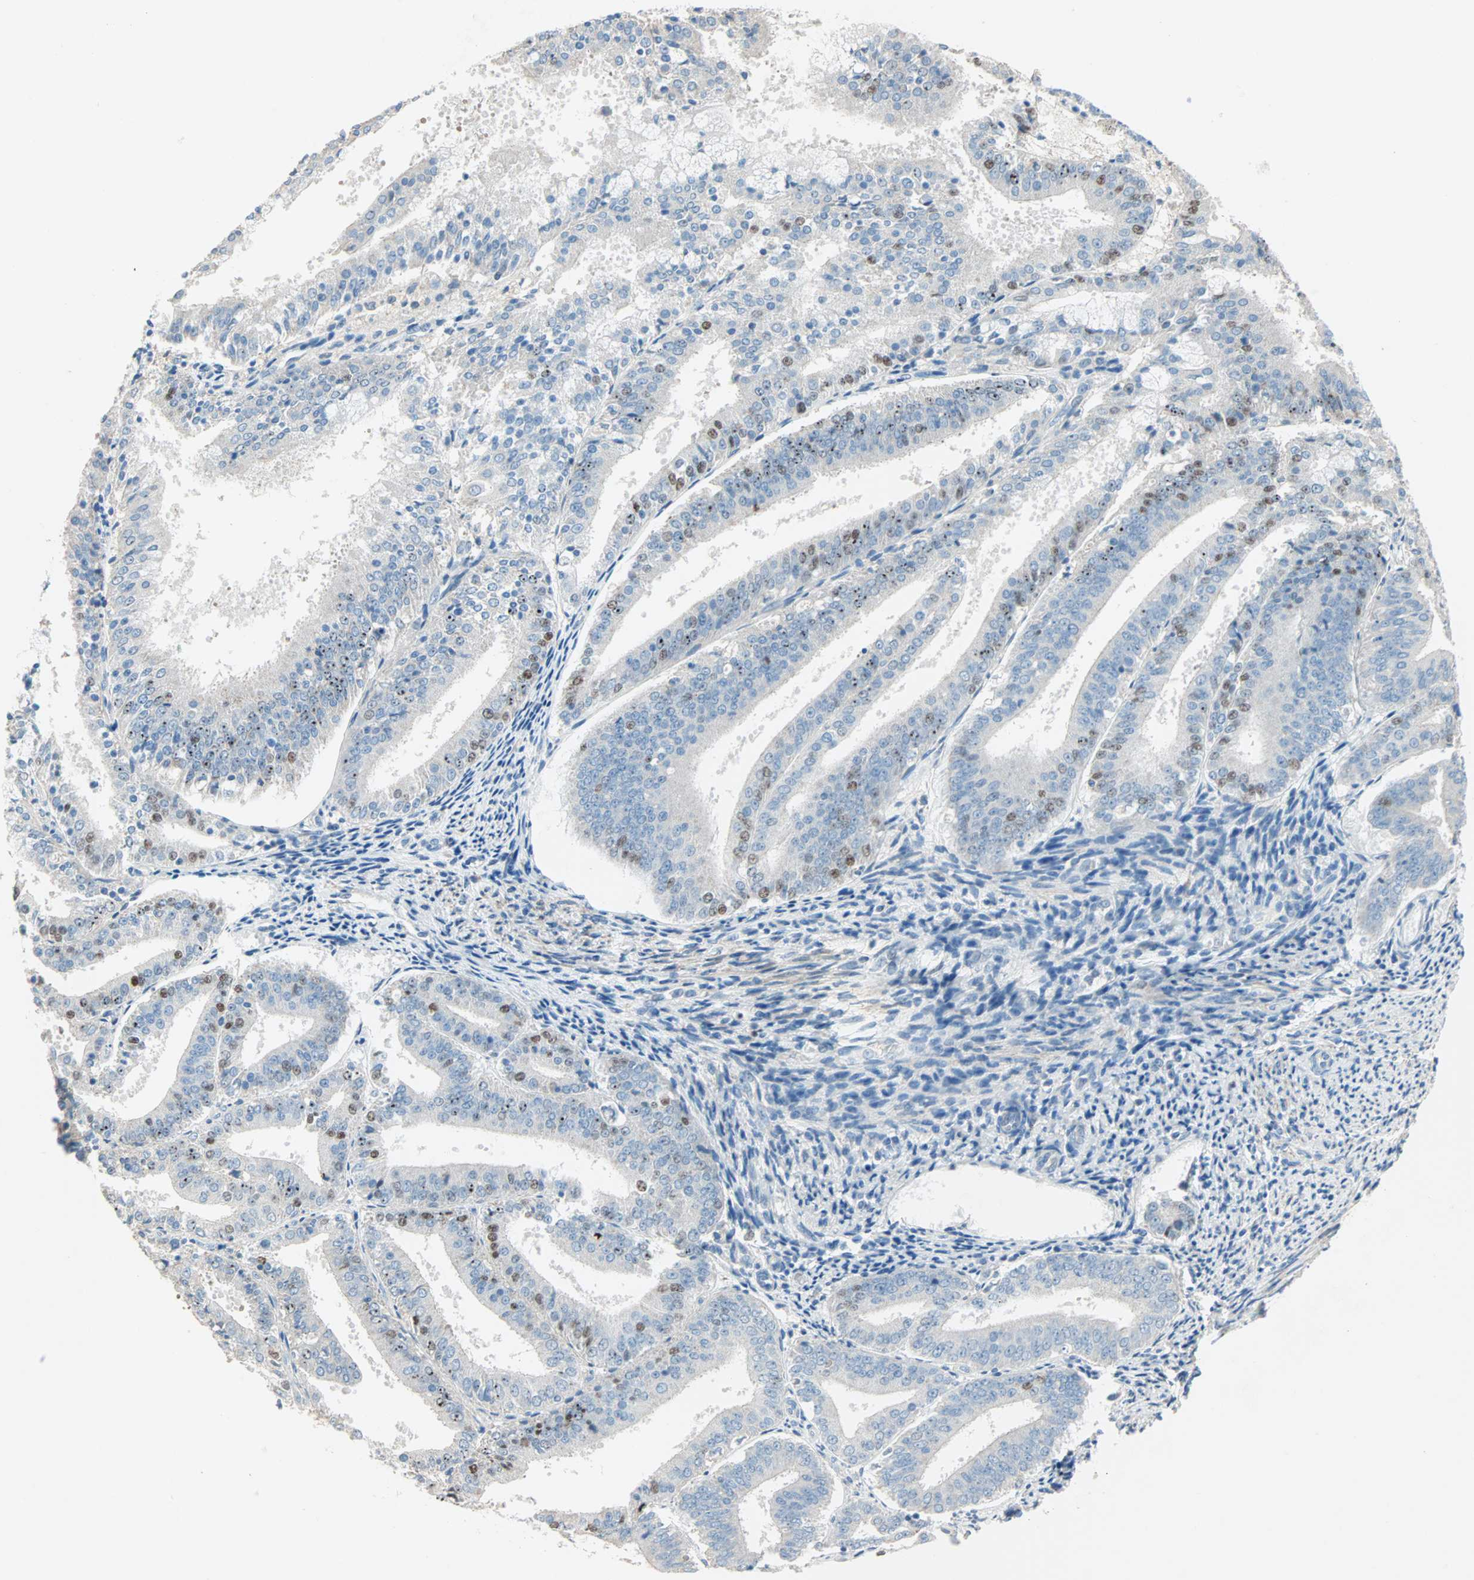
{"staining": {"intensity": "moderate", "quantity": "<25%", "location": "nuclear"}, "tissue": "endometrial cancer", "cell_type": "Tumor cells", "image_type": "cancer", "snomed": [{"axis": "morphology", "description": "Adenocarcinoma, NOS"}, {"axis": "topography", "description": "Endometrium"}], "caption": "Adenocarcinoma (endometrial) was stained to show a protein in brown. There is low levels of moderate nuclear staining in about <25% of tumor cells.", "gene": "ACVRL1", "patient": {"sex": "female", "age": 63}}